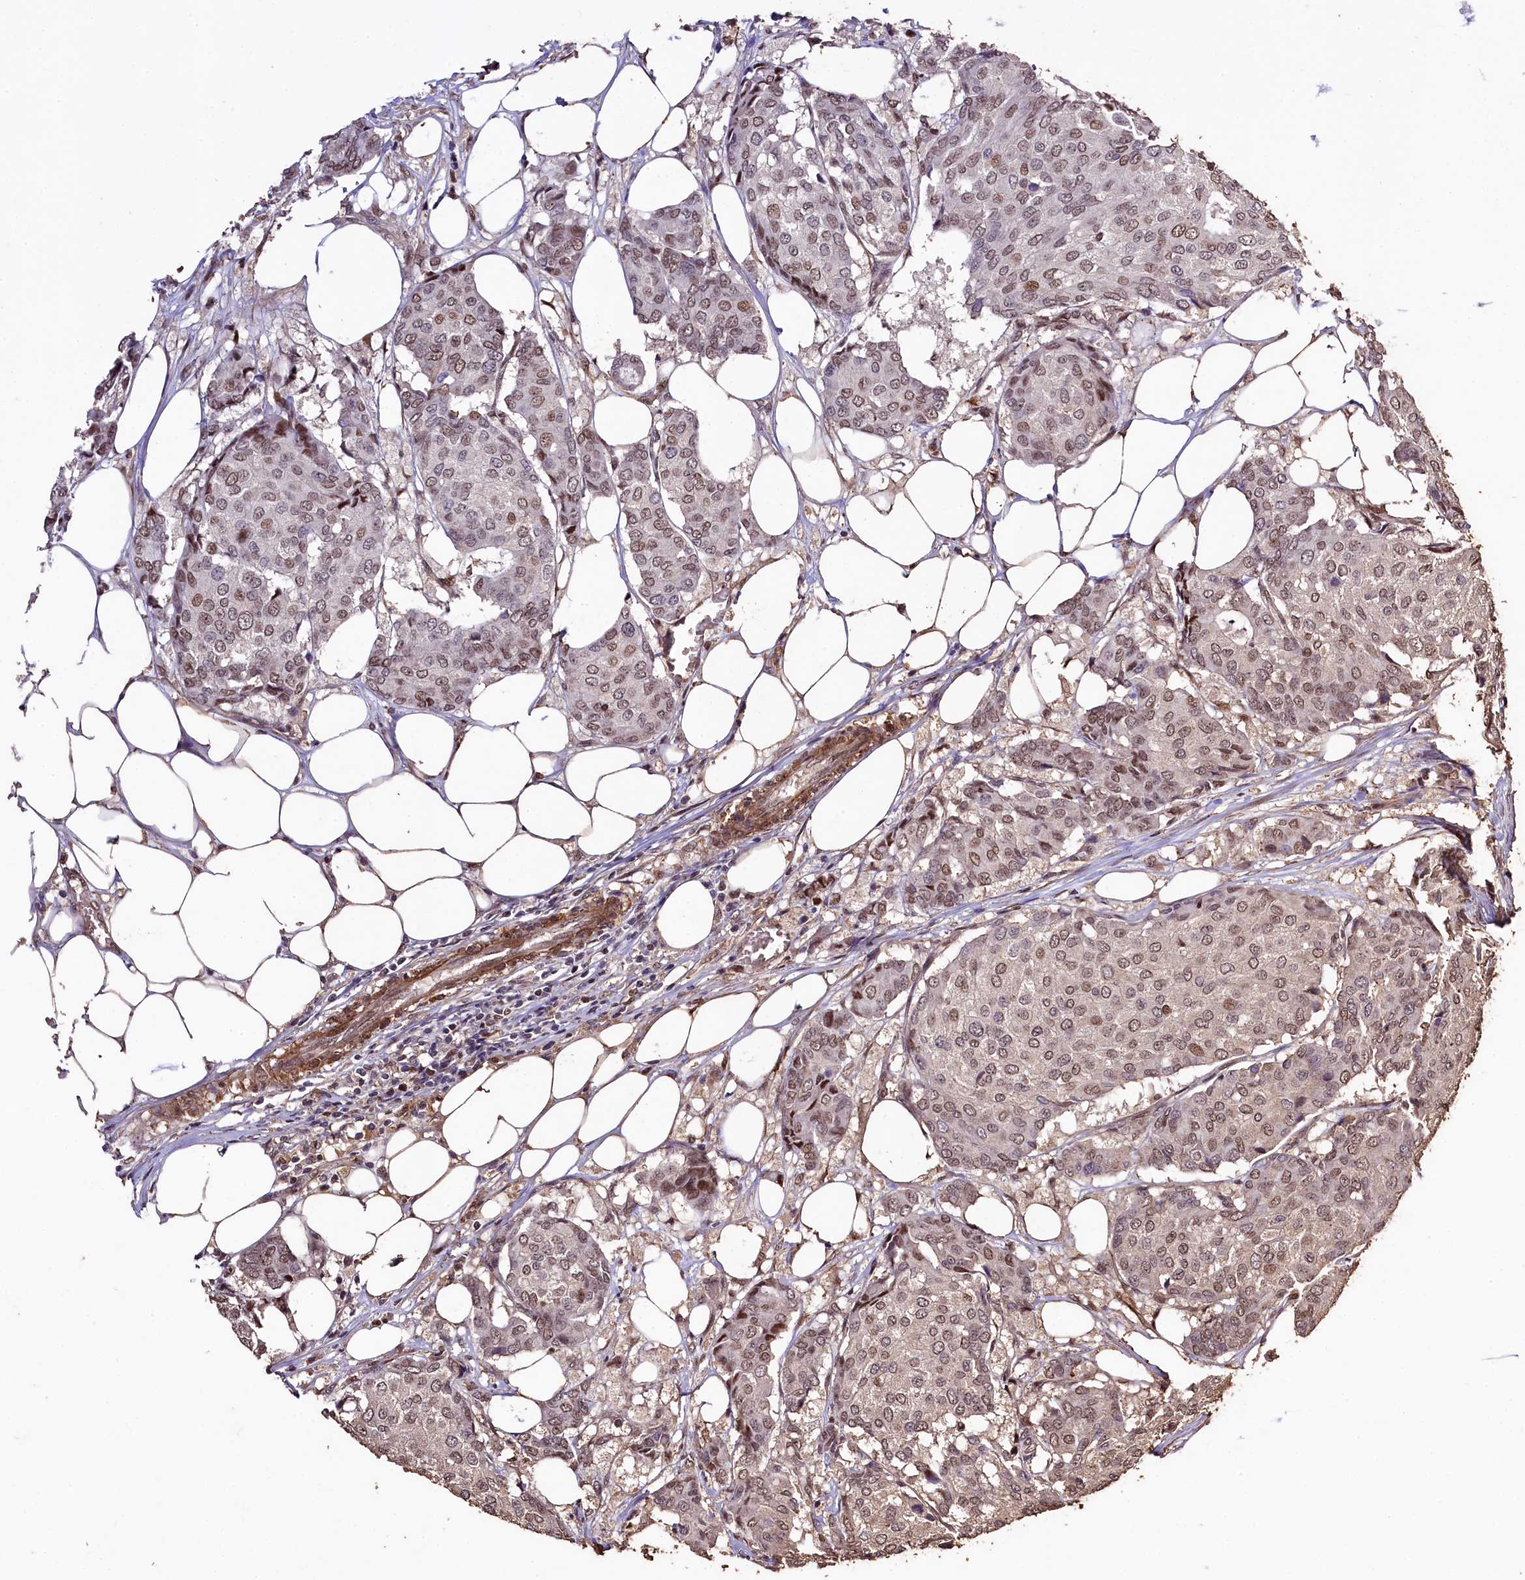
{"staining": {"intensity": "moderate", "quantity": ">75%", "location": "nuclear"}, "tissue": "breast cancer", "cell_type": "Tumor cells", "image_type": "cancer", "snomed": [{"axis": "morphology", "description": "Duct carcinoma"}, {"axis": "topography", "description": "Breast"}], "caption": "An IHC micrograph of tumor tissue is shown. Protein staining in brown labels moderate nuclear positivity in breast cancer (invasive ductal carcinoma) within tumor cells.", "gene": "SAMD10", "patient": {"sex": "female", "age": 75}}